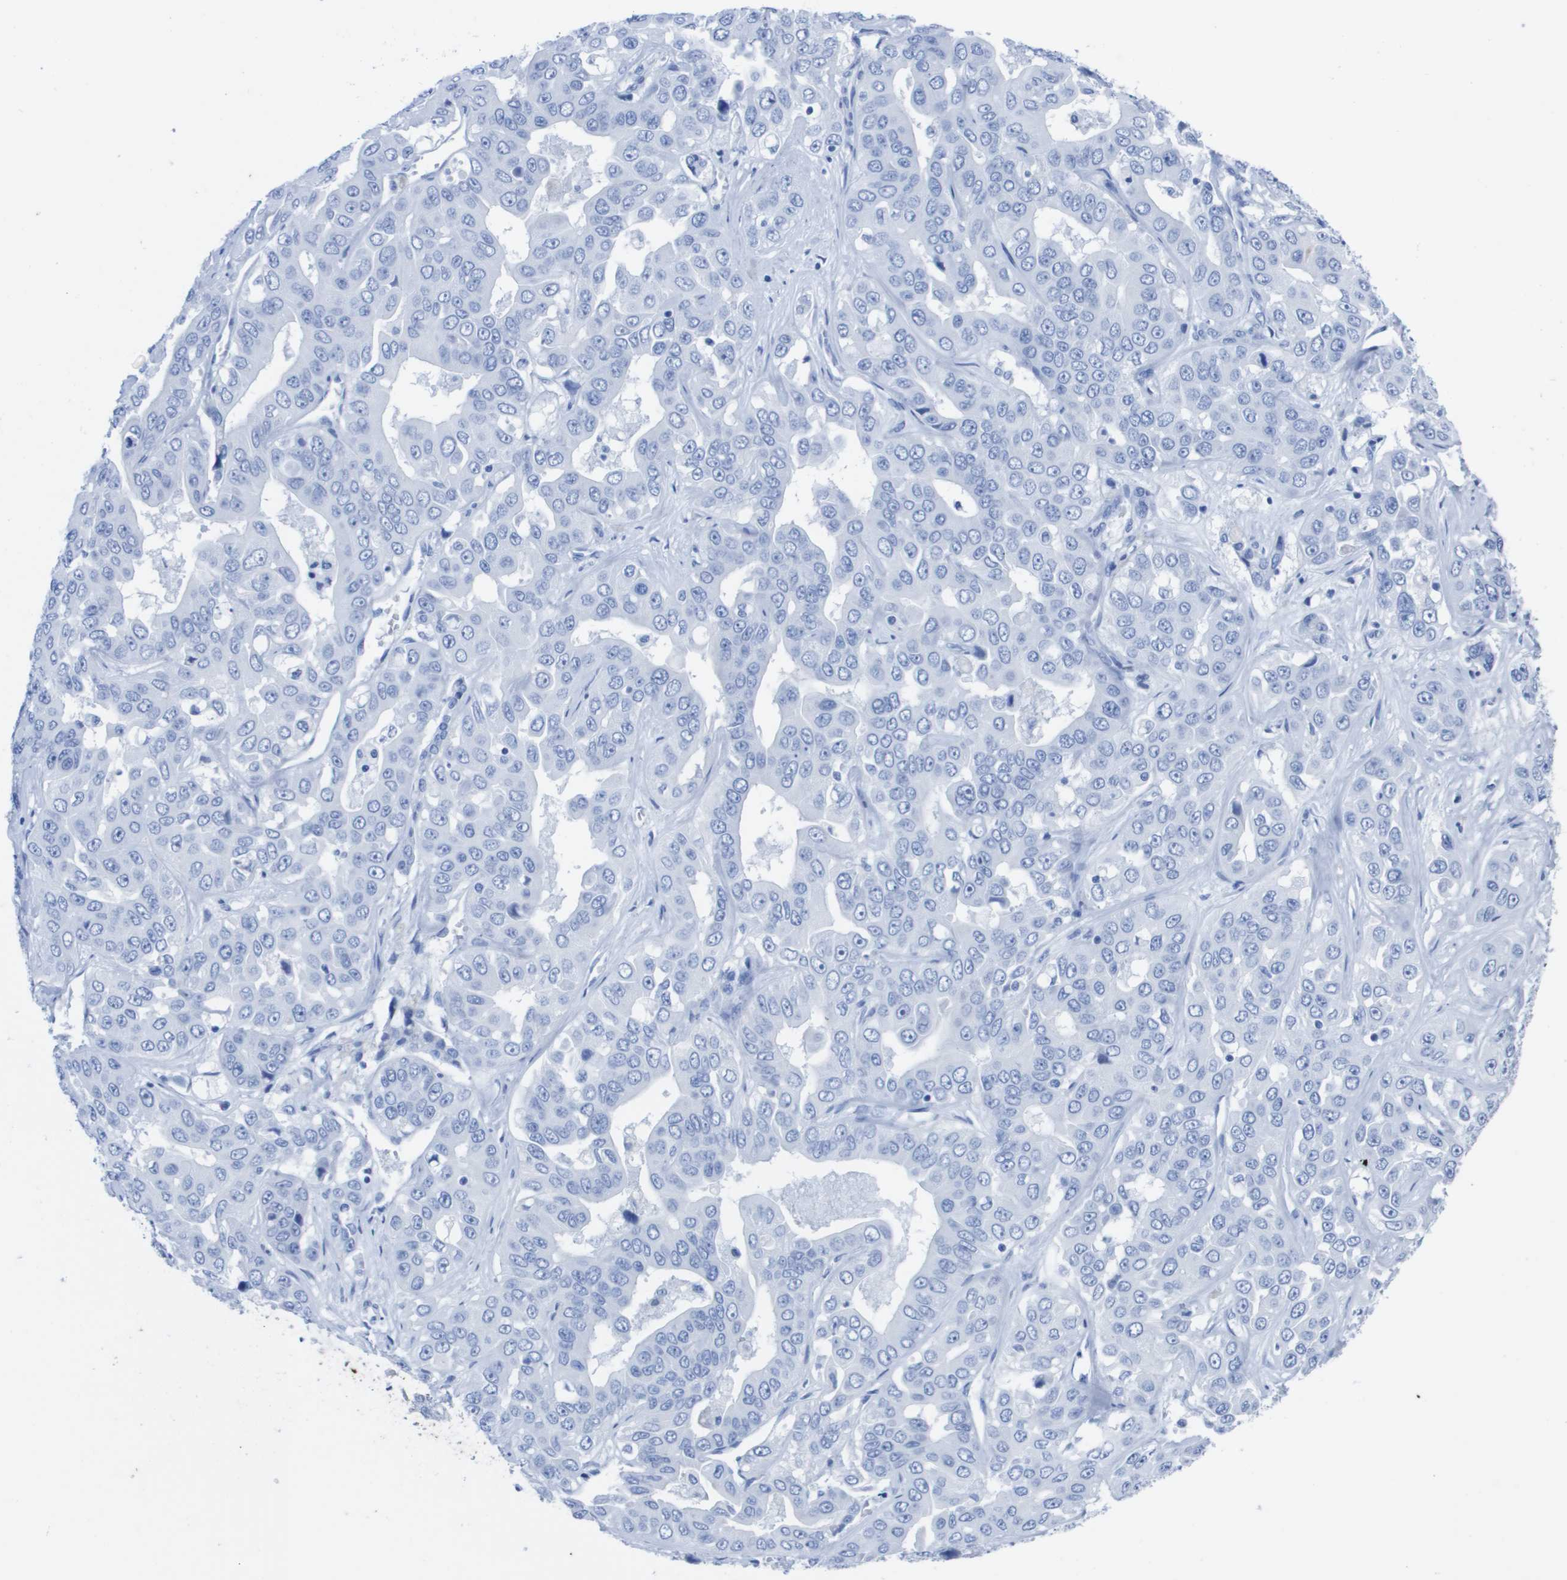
{"staining": {"intensity": "negative", "quantity": "none", "location": "none"}, "tissue": "liver cancer", "cell_type": "Tumor cells", "image_type": "cancer", "snomed": [{"axis": "morphology", "description": "Cholangiocarcinoma"}, {"axis": "topography", "description": "Liver"}], "caption": "High power microscopy histopathology image of an immunohistochemistry (IHC) image of liver cancer, revealing no significant staining in tumor cells. (Immunohistochemistry, brightfield microscopy, high magnification).", "gene": "KCNA3", "patient": {"sex": "female", "age": 52}}